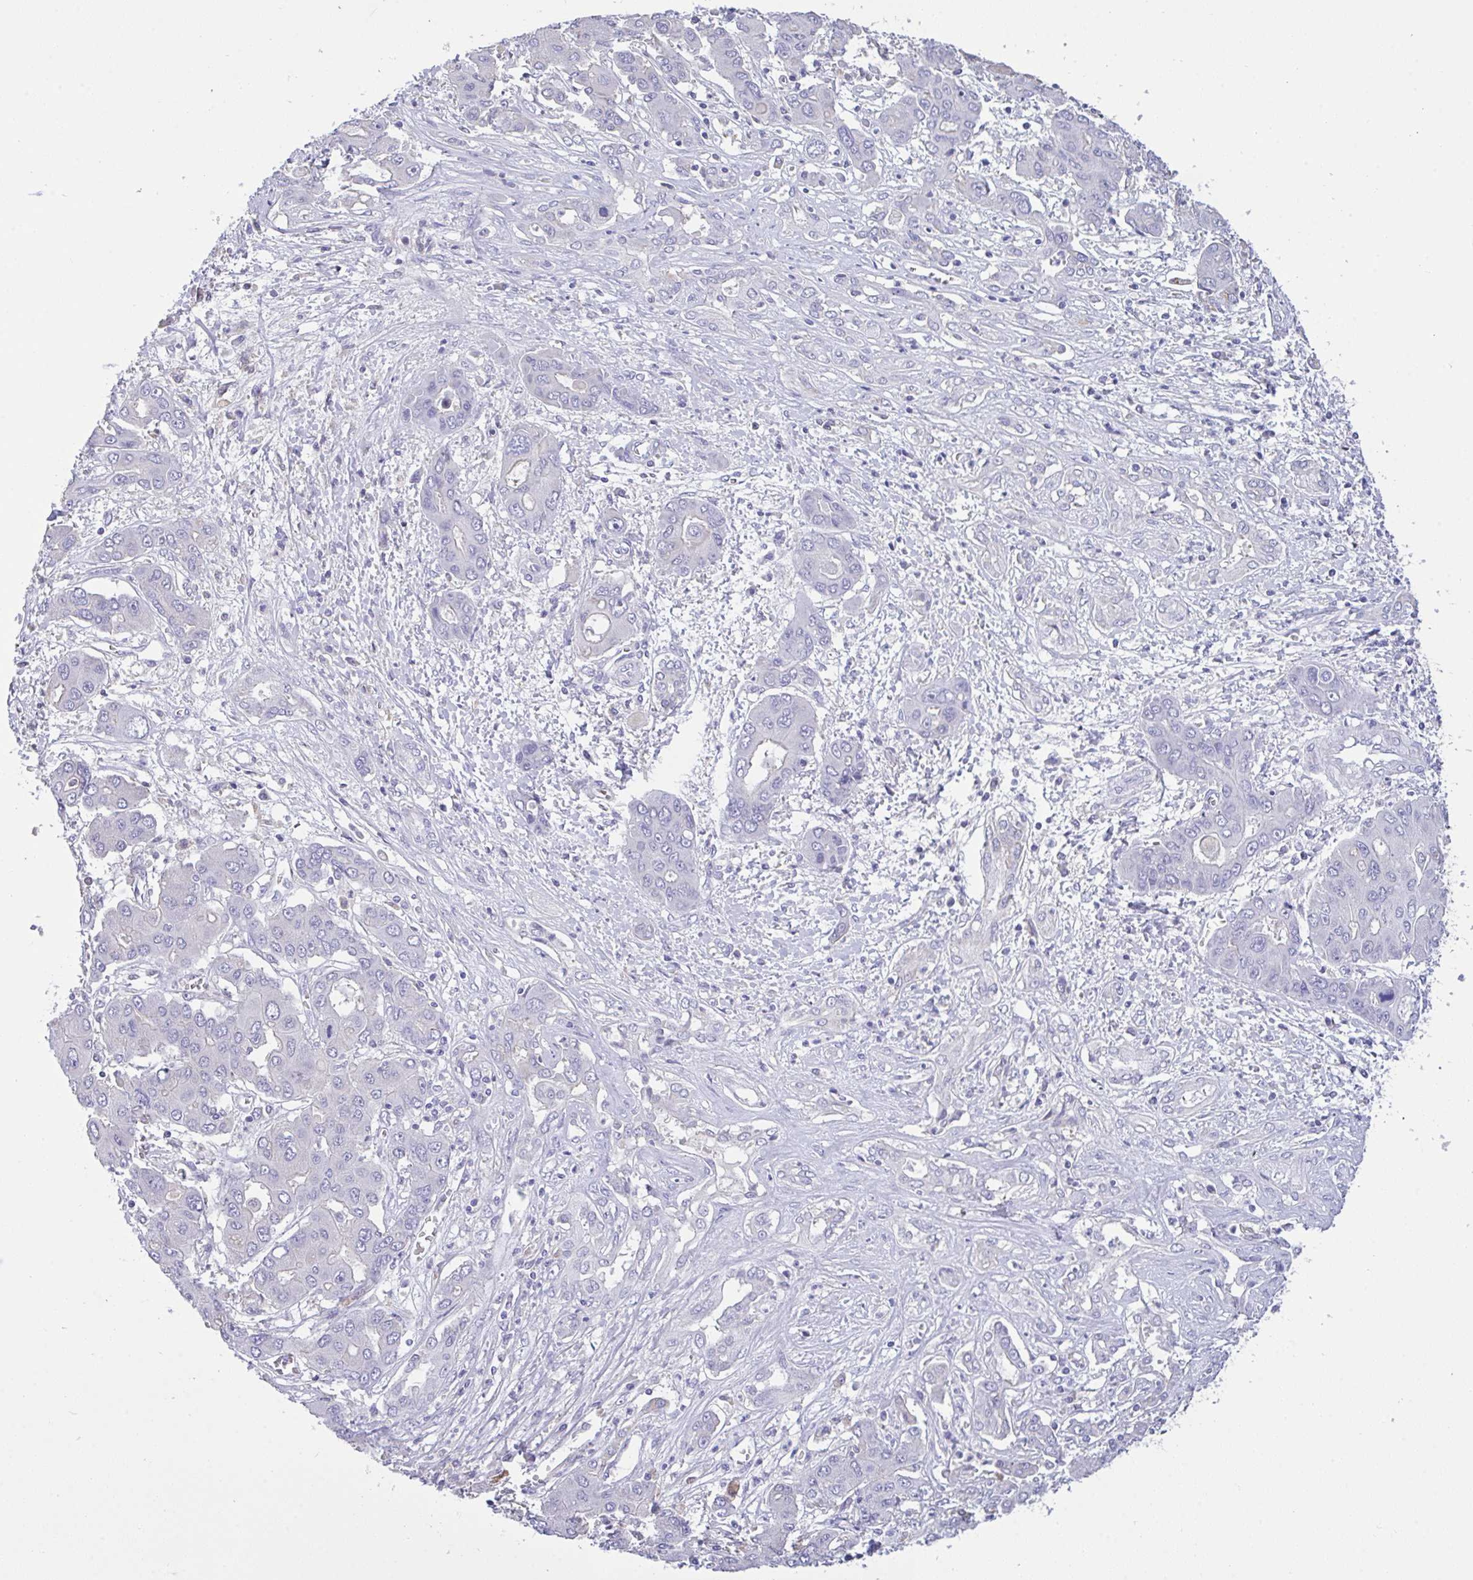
{"staining": {"intensity": "negative", "quantity": "none", "location": "none"}, "tissue": "liver cancer", "cell_type": "Tumor cells", "image_type": "cancer", "snomed": [{"axis": "morphology", "description": "Cholangiocarcinoma"}, {"axis": "topography", "description": "Liver"}], "caption": "The micrograph demonstrates no significant staining in tumor cells of cholangiocarcinoma (liver).", "gene": "CA10", "patient": {"sex": "male", "age": 67}}